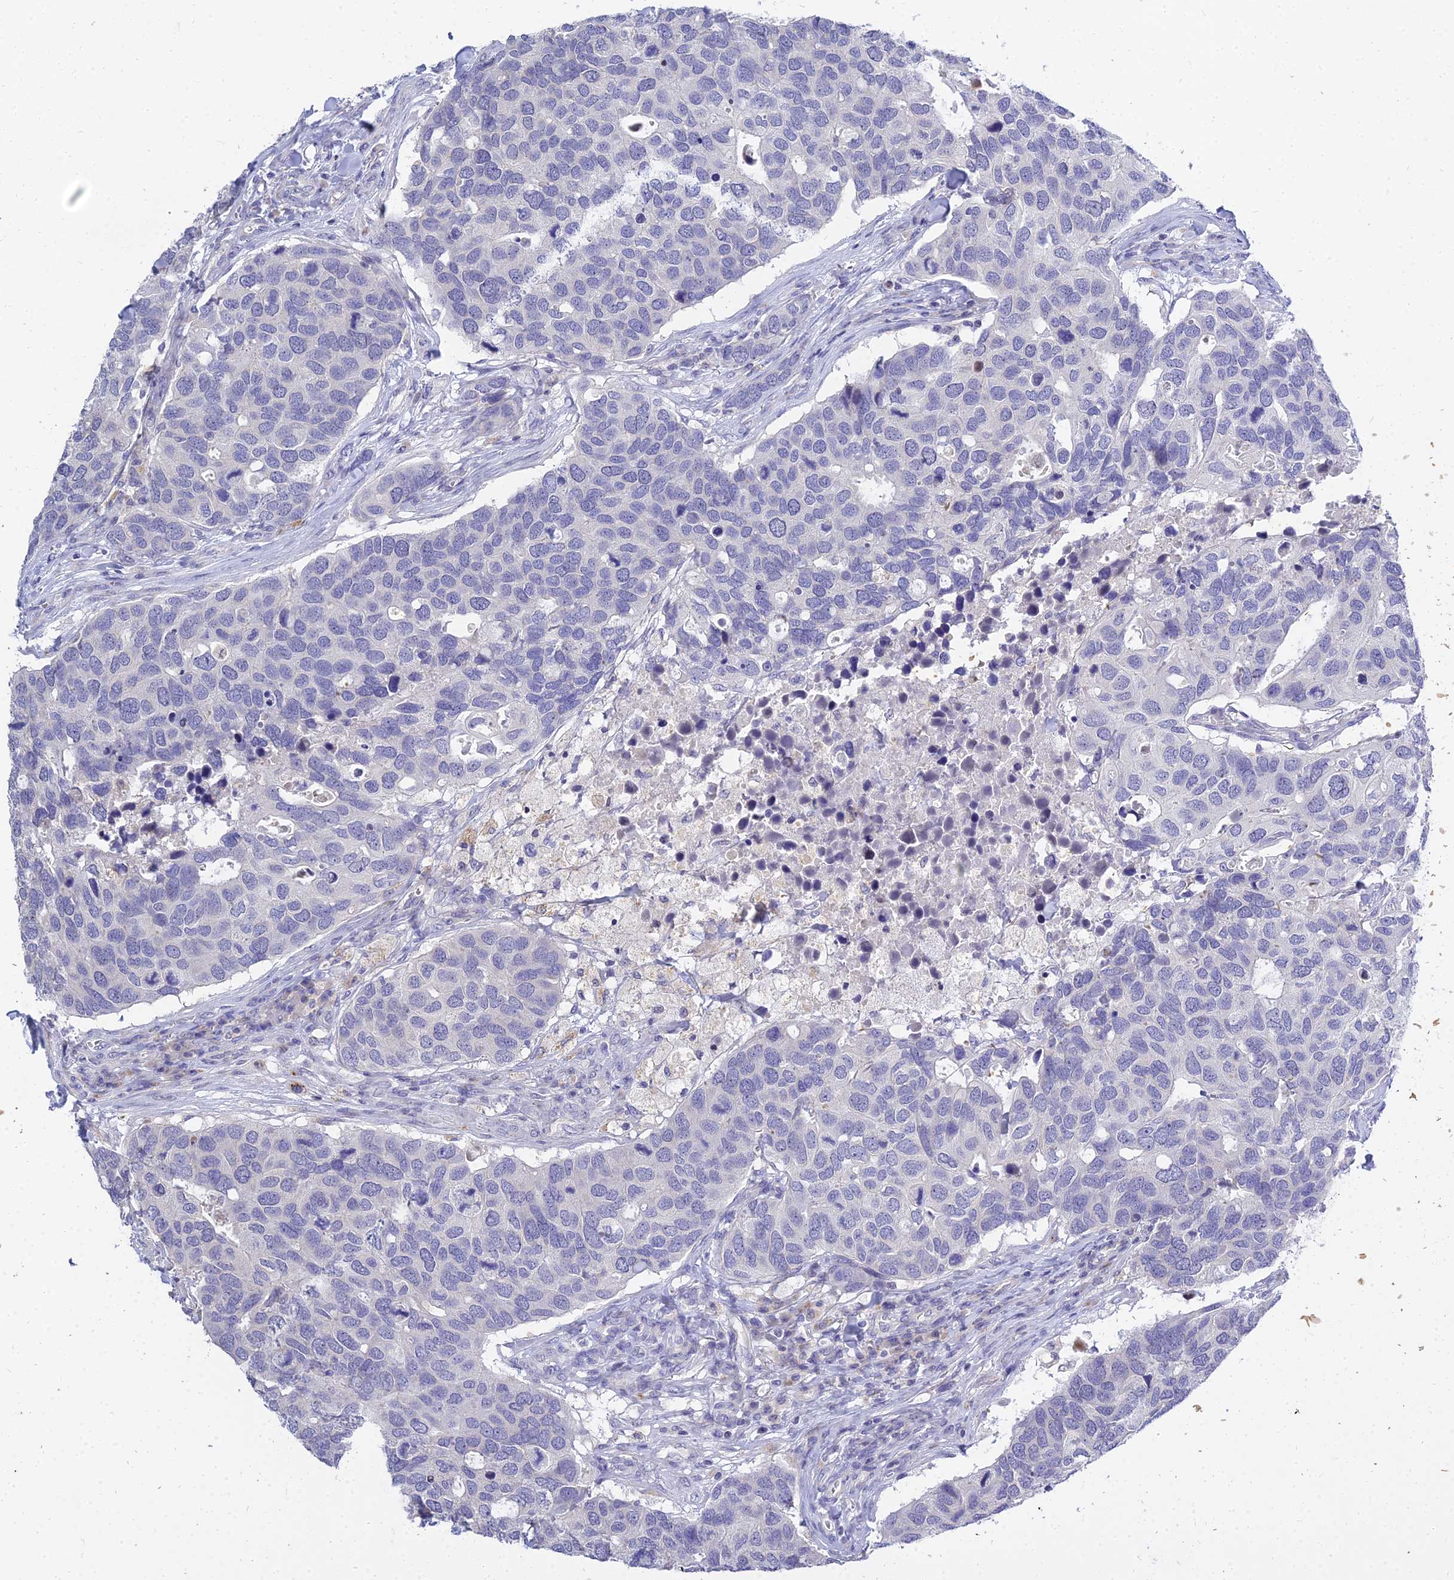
{"staining": {"intensity": "negative", "quantity": "none", "location": "none"}, "tissue": "breast cancer", "cell_type": "Tumor cells", "image_type": "cancer", "snomed": [{"axis": "morphology", "description": "Duct carcinoma"}, {"axis": "topography", "description": "Breast"}], "caption": "Immunohistochemistry of human invasive ductal carcinoma (breast) shows no expression in tumor cells. The staining is performed using DAB brown chromogen with nuclei counter-stained in using hematoxylin.", "gene": "VWC2L", "patient": {"sex": "female", "age": 83}}